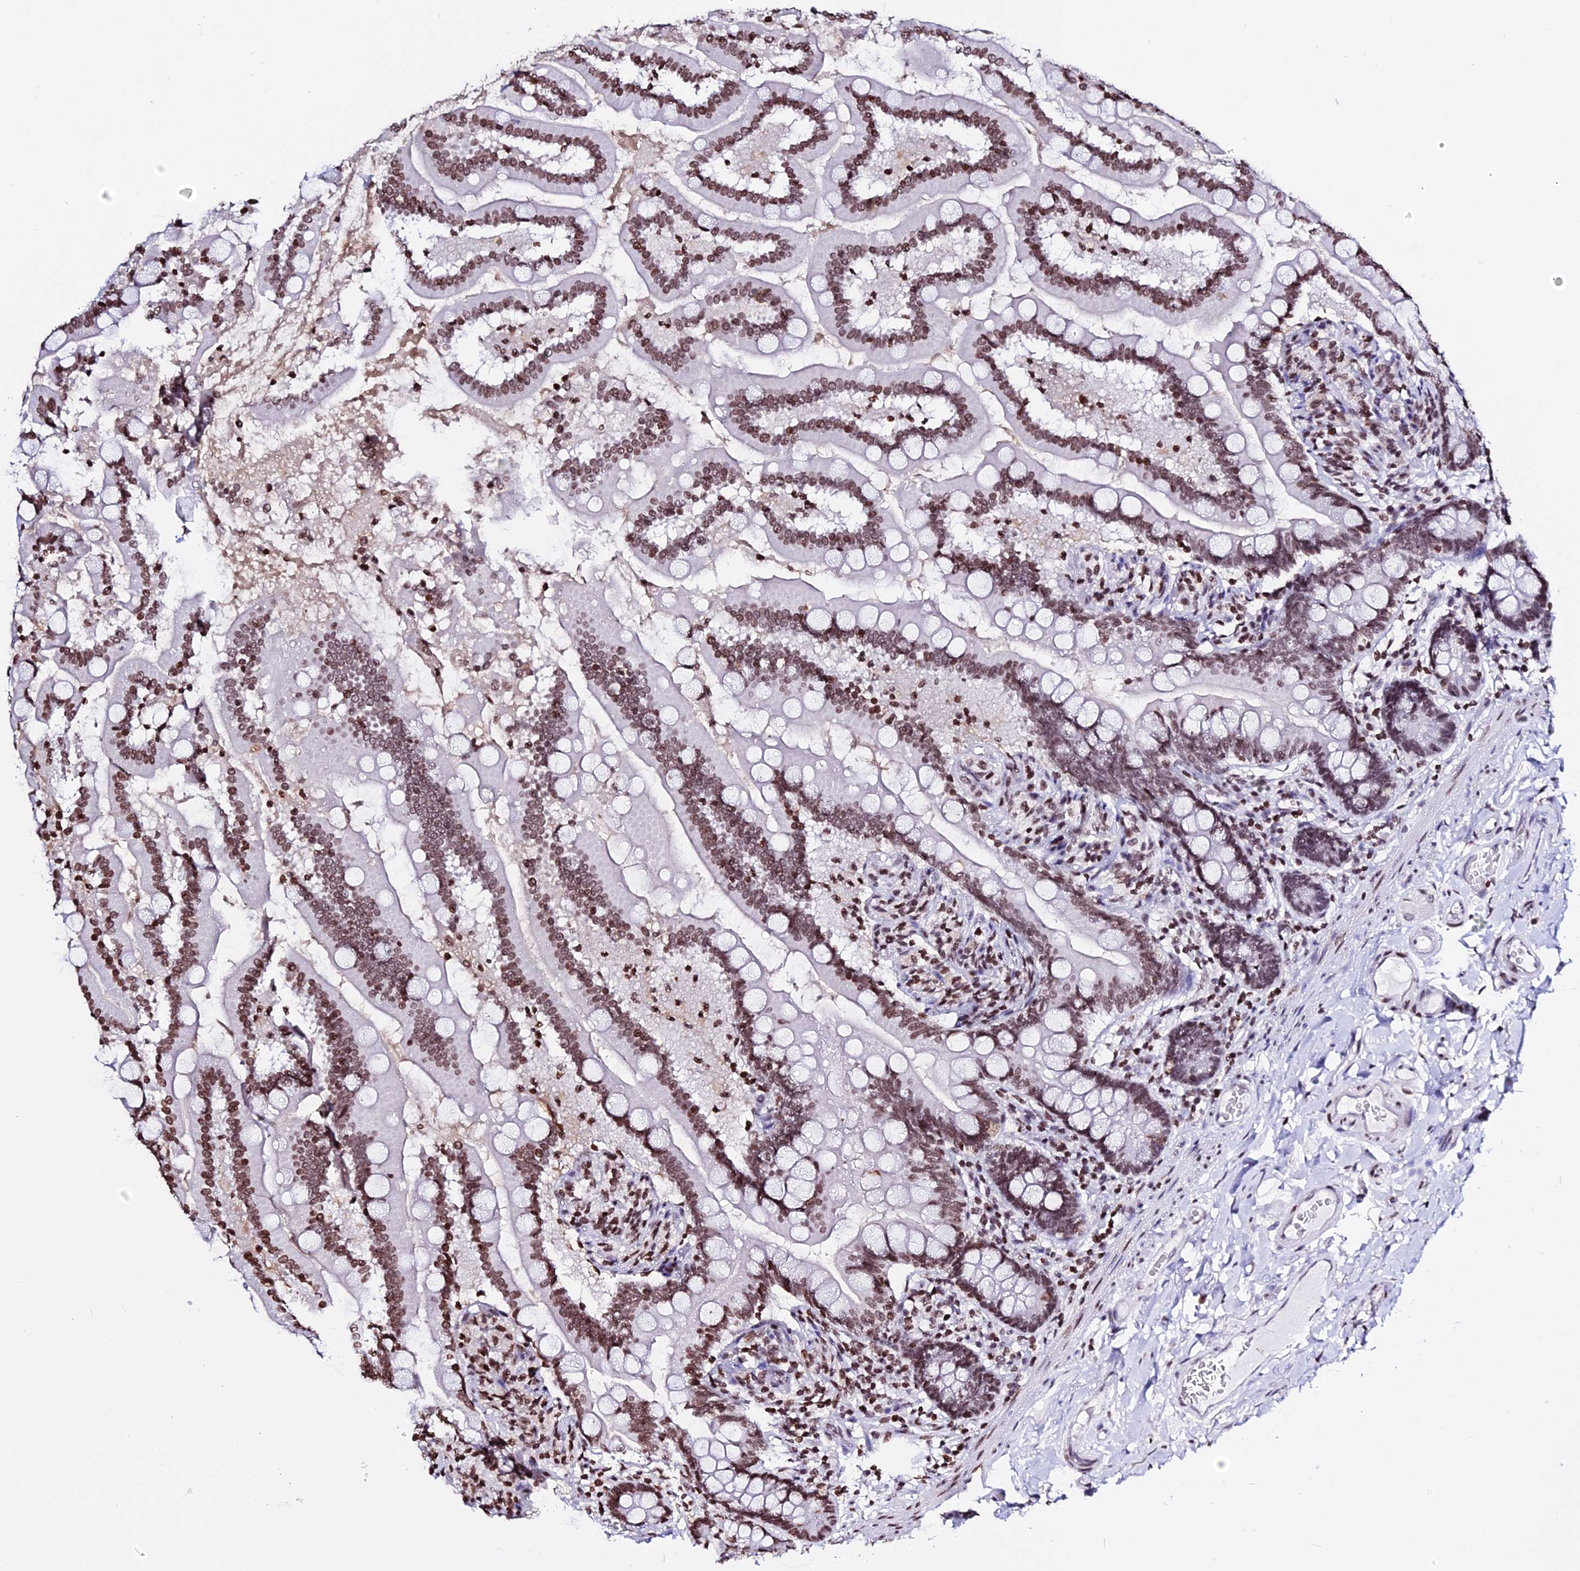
{"staining": {"intensity": "moderate", "quantity": ">75%", "location": "nuclear"}, "tissue": "small intestine", "cell_type": "Glandular cells", "image_type": "normal", "snomed": [{"axis": "morphology", "description": "Normal tissue, NOS"}, {"axis": "topography", "description": "Small intestine"}], "caption": "Small intestine stained with immunohistochemistry (IHC) displays moderate nuclear positivity in approximately >75% of glandular cells. (Brightfield microscopy of DAB IHC at high magnification).", "gene": "ENSG00000282988", "patient": {"sex": "female", "age": 64}}